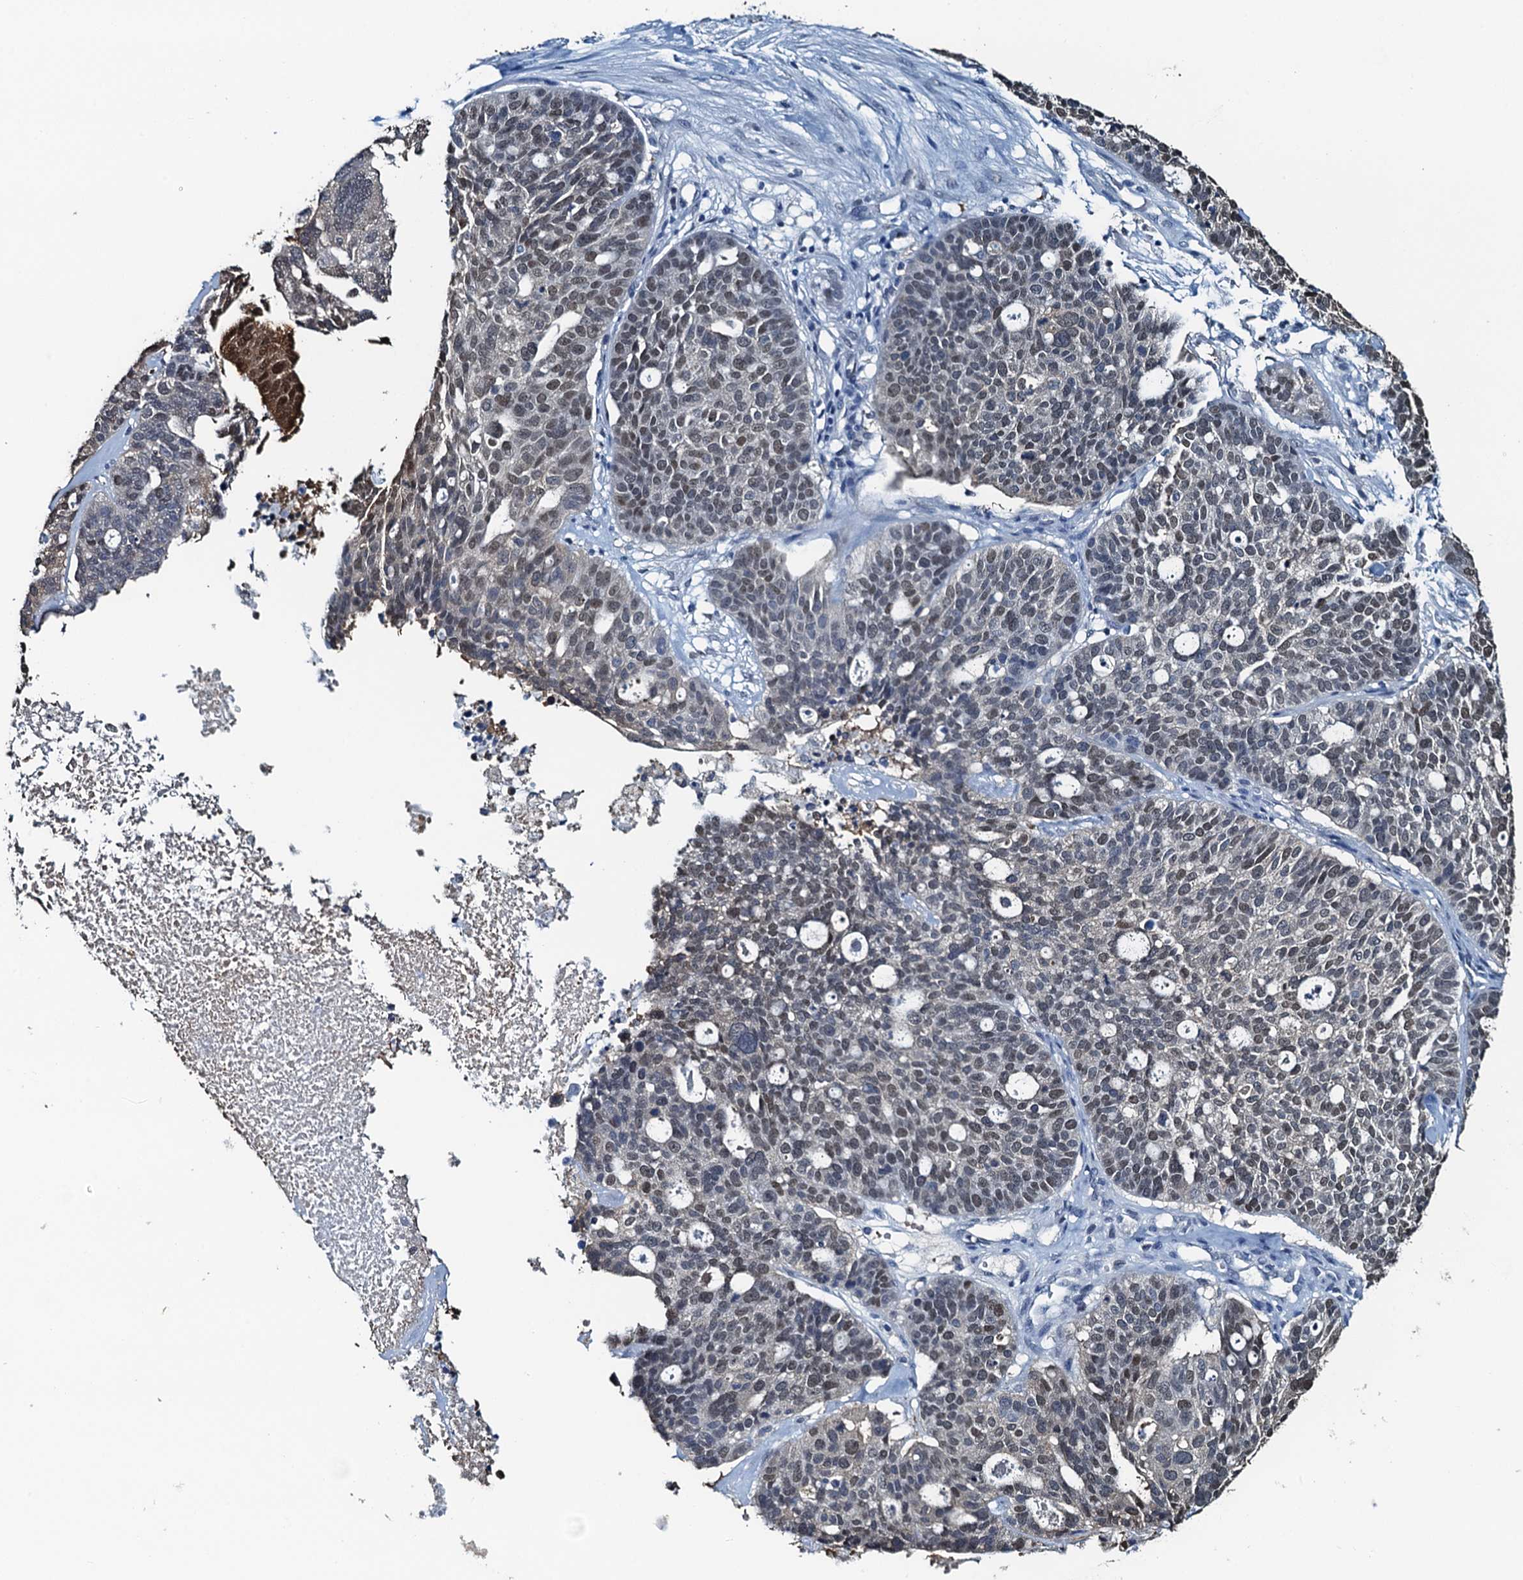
{"staining": {"intensity": "weak", "quantity": "25%-75%", "location": "nuclear"}, "tissue": "ovarian cancer", "cell_type": "Tumor cells", "image_type": "cancer", "snomed": [{"axis": "morphology", "description": "Cystadenocarcinoma, serous, NOS"}, {"axis": "topography", "description": "Ovary"}], "caption": "Tumor cells demonstrate low levels of weak nuclear positivity in approximately 25%-75% of cells in human serous cystadenocarcinoma (ovarian). Ihc stains the protein in brown and the nuclei are stained blue.", "gene": "AHCY", "patient": {"sex": "female", "age": 59}}